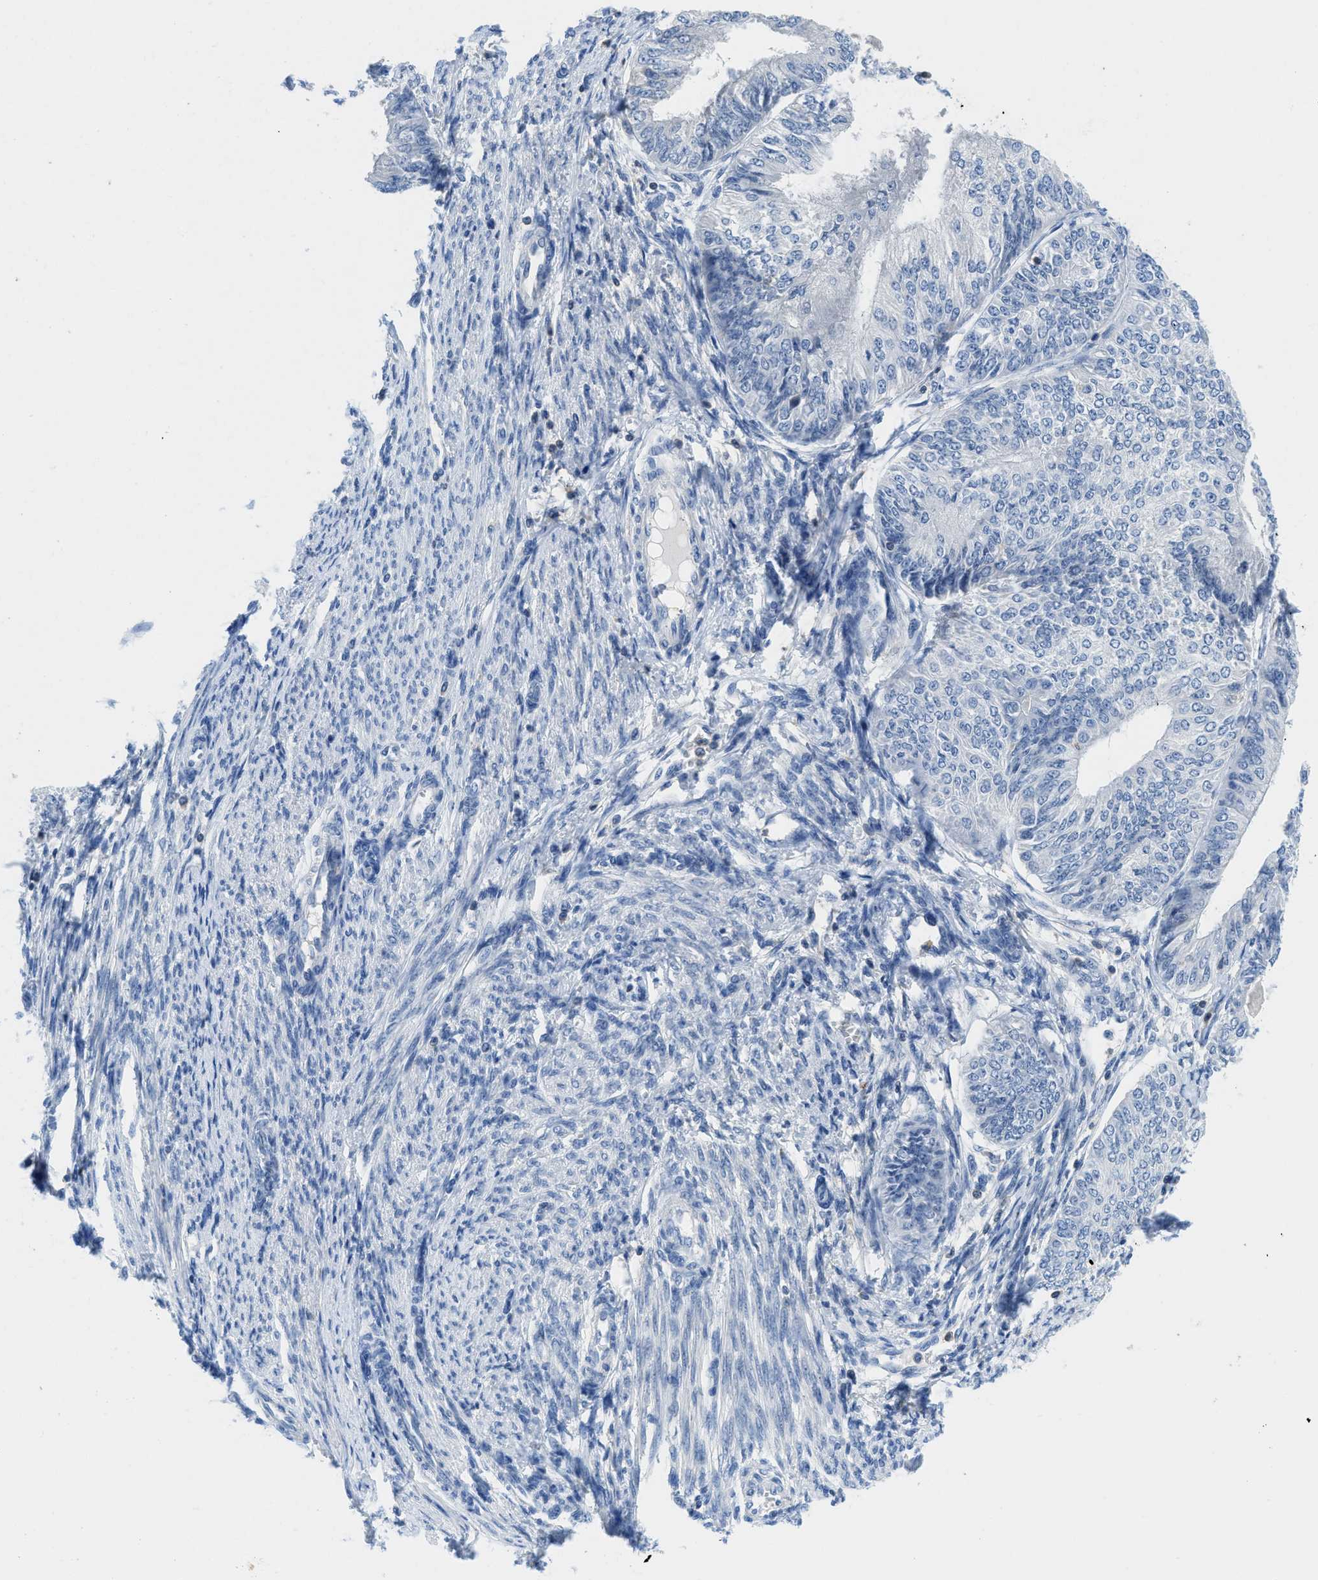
{"staining": {"intensity": "negative", "quantity": "none", "location": "none"}, "tissue": "endometrial cancer", "cell_type": "Tumor cells", "image_type": "cancer", "snomed": [{"axis": "morphology", "description": "Adenocarcinoma, NOS"}, {"axis": "topography", "description": "Endometrium"}], "caption": "Image shows no significant protein staining in tumor cells of endometrial cancer.", "gene": "FAM151A", "patient": {"sex": "female", "age": 58}}